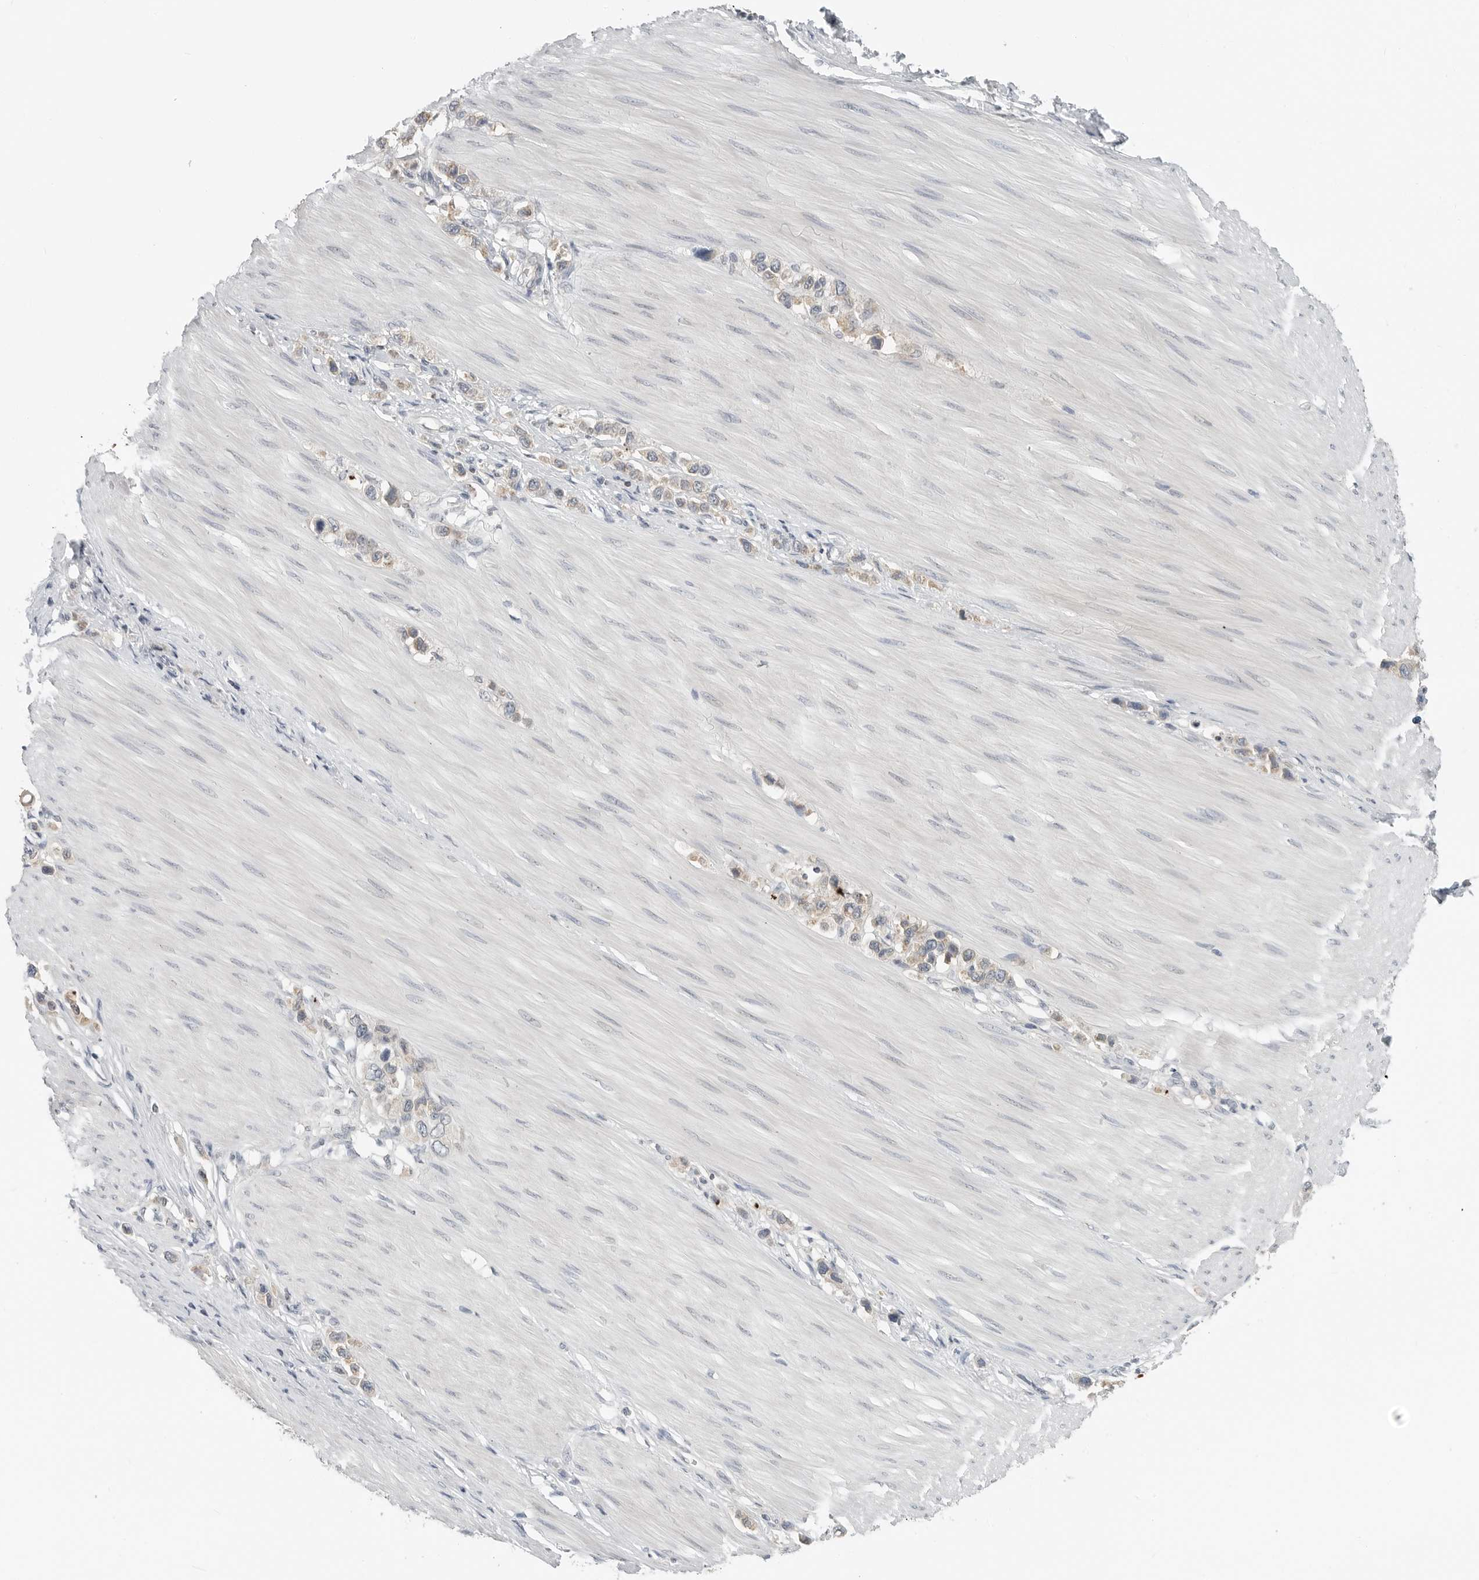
{"staining": {"intensity": "weak", "quantity": ">75%", "location": "cytoplasmic/membranous"}, "tissue": "stomach cancer", "cell_type": "Tumor cells", "image_type": "cancer", "snomed": [{"axis": "morphology", "description": "Adenocarcinoma, NOS"}, {"axis": "topography", "description": "Stomach"}], "caption": "Immunohistochemistry (IHC) (DAB (3,3'-diaminobenzidine)) staining of human adenocarcinoma (stomach) reveals weak cytoplasmic/membranous protein staining in approximately >75% of tumor cells.", "gene": "IL12RB2", "patient": {"sex": "female", "age": 65}}